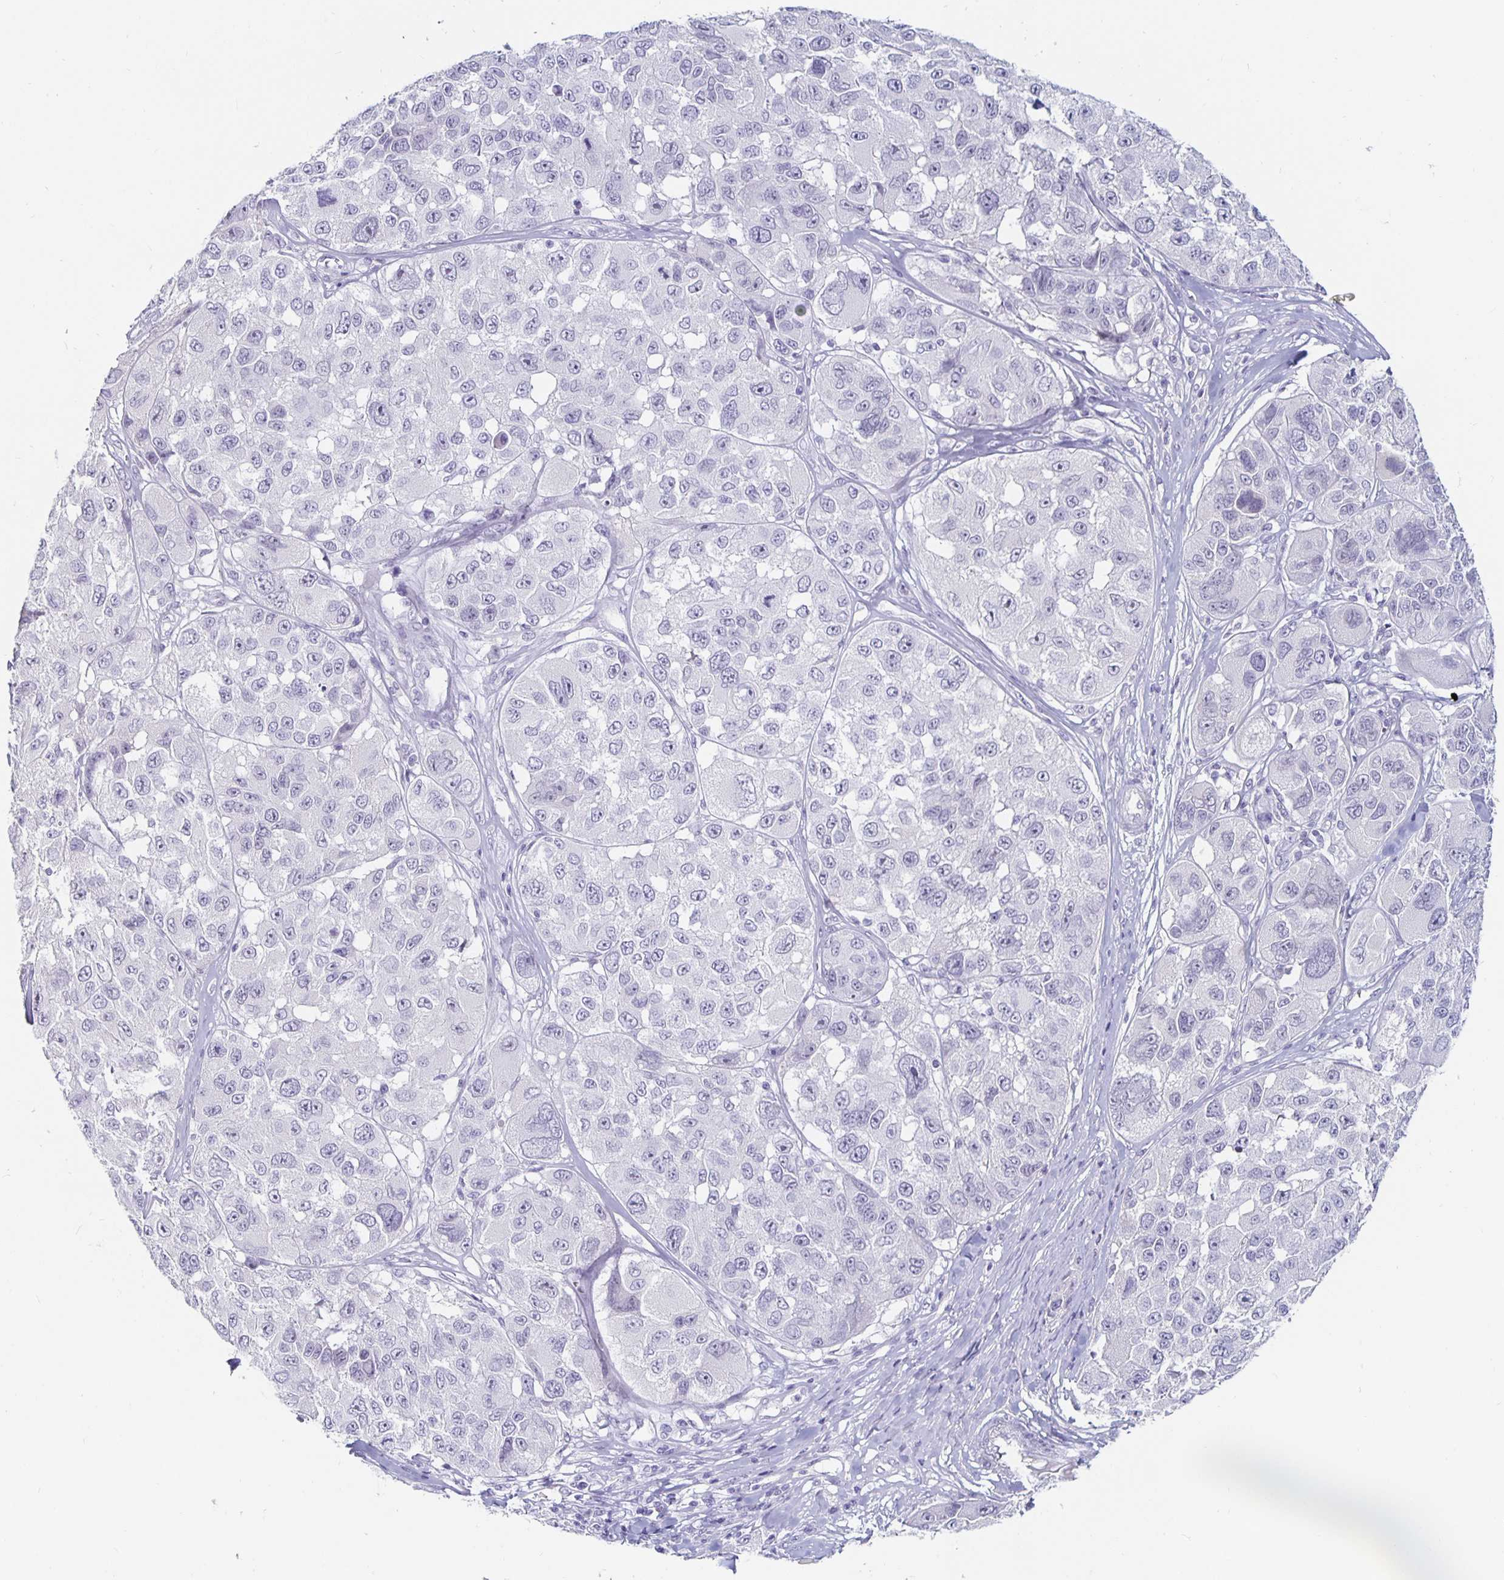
{"staining": {"intensity": "negative", "quantity": "none", "location": "none"}, "tissue": "melanoma", "cell_type": "Tumor cells", "image_type": "cancer", "snomed": [{"axis": "morphology", "description": "Malignant melanoma, NOS"}, {"axis": "topography", "description": "Skin"}], "caption": "Immunohistochemistry (IHC) of melanoma demonstrates no staining in tumor cells.", "gene": "KCNQ2", "patient": {"sex": "female", "age": 66}}